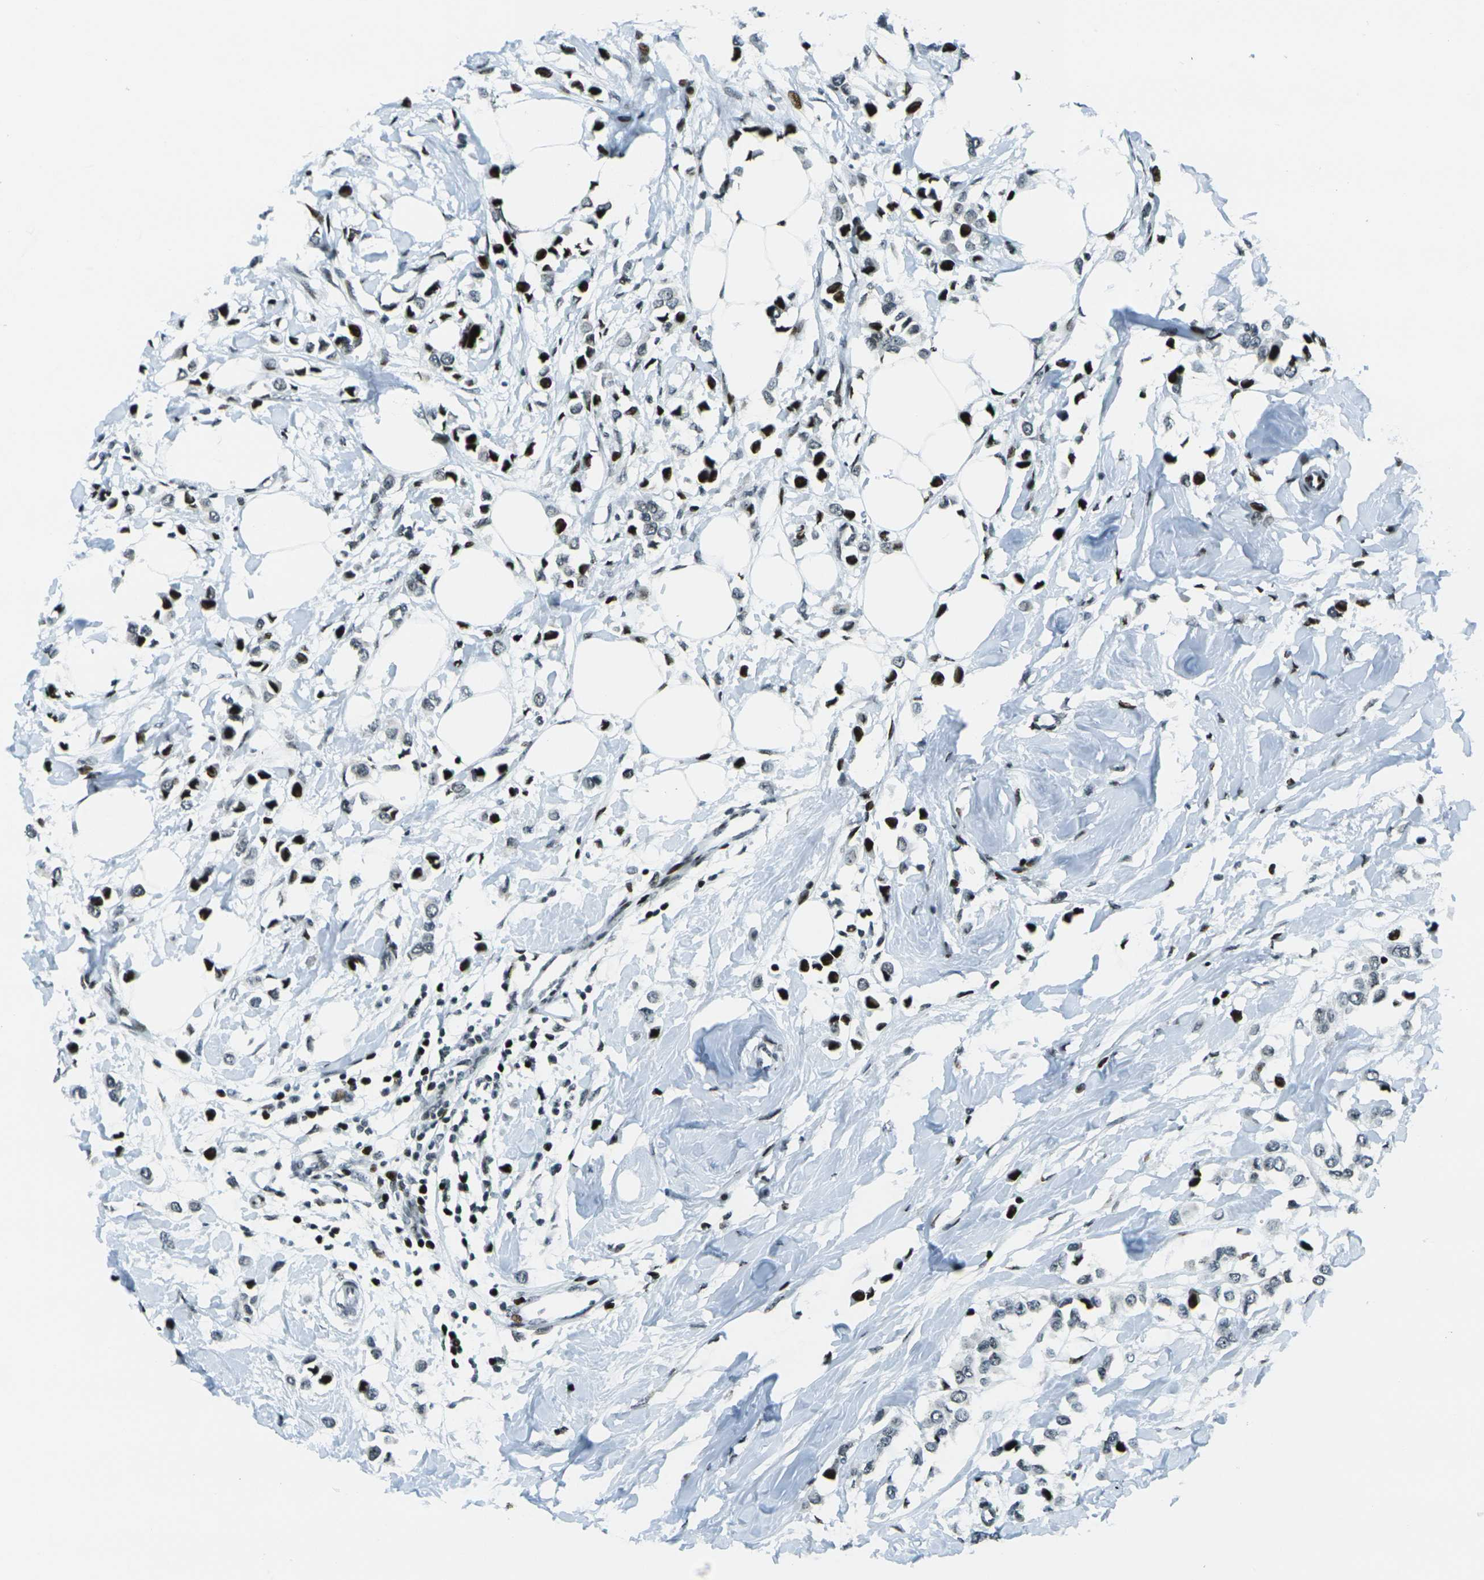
{"staining": {"intensity": "strong", "quantity": "25%-75%", "location": "nuclear"}, "tissue": "breast cancer", "cell_type": "Tumor cells", "image_type": "cancer", "snomed": [{"axis": "morphology", "description": "Lobular carcinoma"}, {"axis": "topography", "description": "Breast"}], "caption": "An immunohistochemistry histopathology image of tumor tissue is shown. Protein staining in brown shows strong nuclear positivity in breast cancer within tumor cells. Nuclei are stained in blue.", "gene": "H3-3A", "patient": {"sex": "female", "age": 51}}